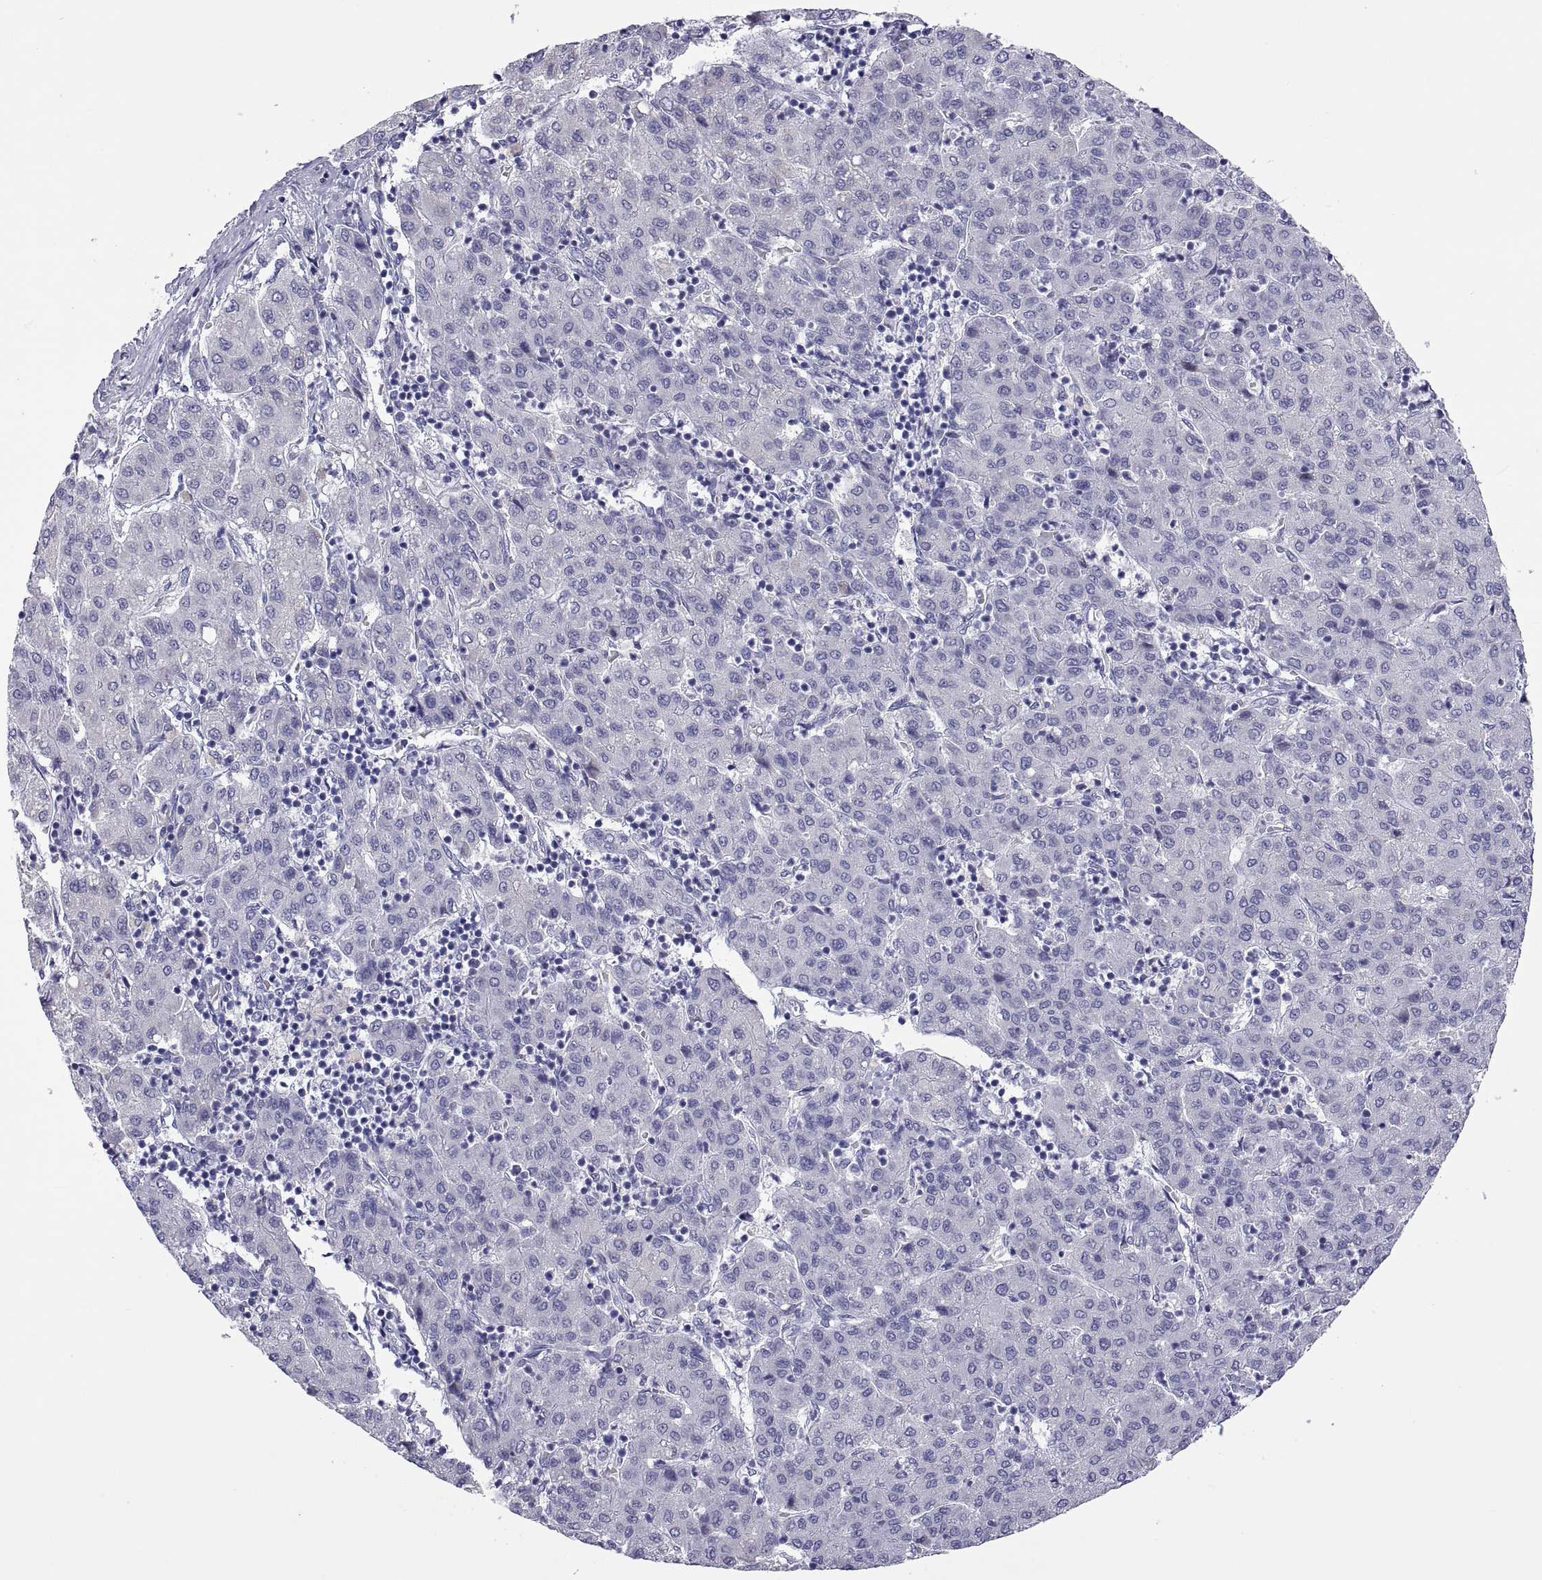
{"staining": {"intensity": "negative", "quantity": "none", "location": "none"}, "tissue": "liver cancer", "cell_type": "Tumor cells", "image_type": "cancer", "snomed": [{"axis": "morphology", "description": "Carcinoma, Hepatocellular, NOS"}, {"axis": "topography", "description": "Liver"}], "caption": "This is a image of IHC staining of hepatocellular carcinoma (liver), which shows no positivity in tumor cells. The staining is performed using DAB brown chromogen with nuclei counter-stained in using hematoxylin.", "gene": "VSX2", "patient": {"sex": "male", "age": 65}}